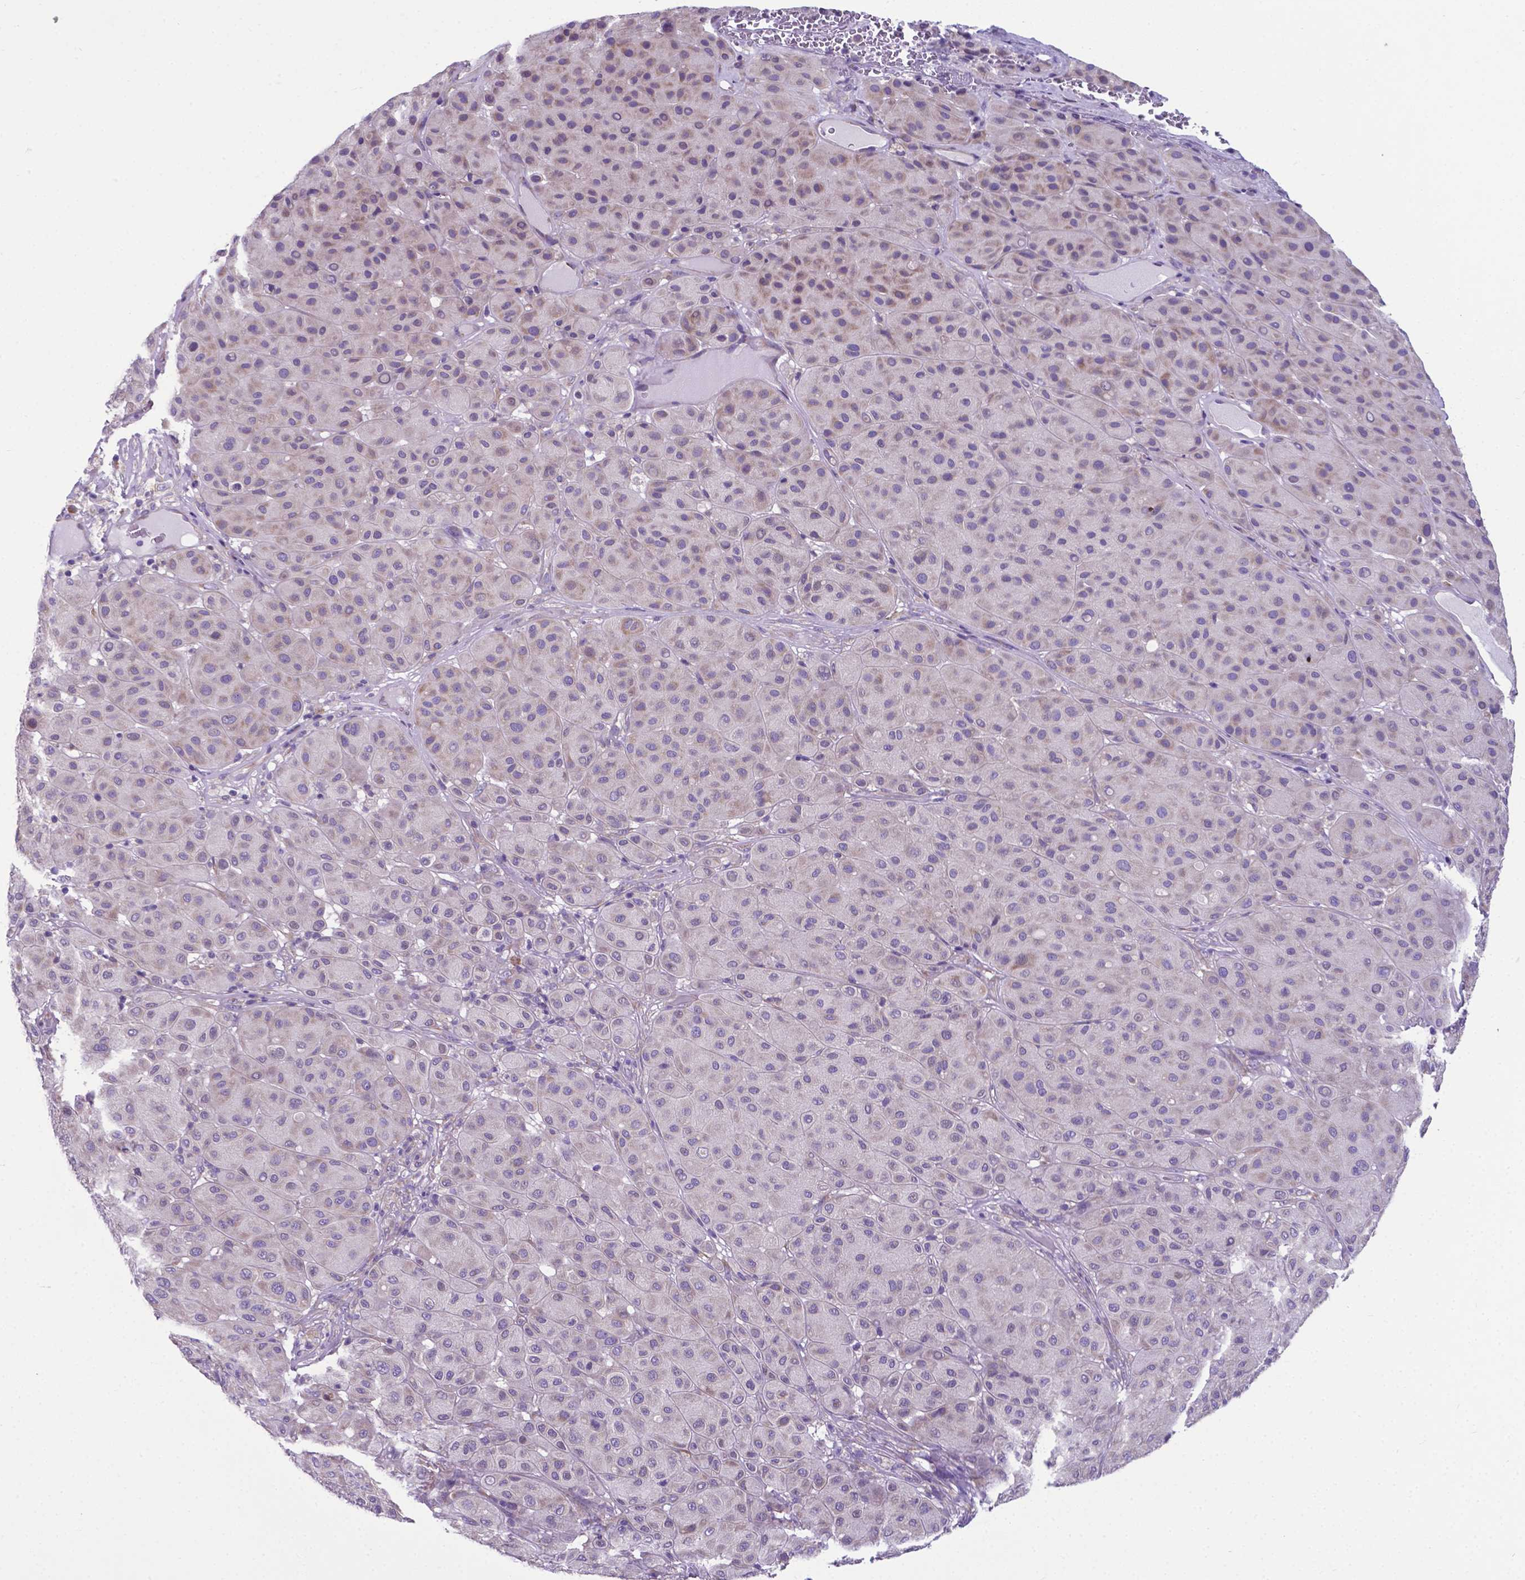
{"staining": {"intensity": "weak", "quantity": ">75%", "location": "cytoplasmic/membranous"}, "tissue": "melanoma", "cell_type": "Tumor cells", "image_type": "cancer", "snomed": [{"axis": "morphology", "description": "Malignant melanoma, Metastatic site"}, {"axis": "topography", "description": "Smooth muscle"}], "caption": "This is an image of immunohistochemistry (IHC) staining of malignant melanoma (metastatic site), which shows weak positivity in the cytoplasmic/membranous of tumor cells.", "gene": "RPL6", "patient": {"sex": "male", "age": 41}}